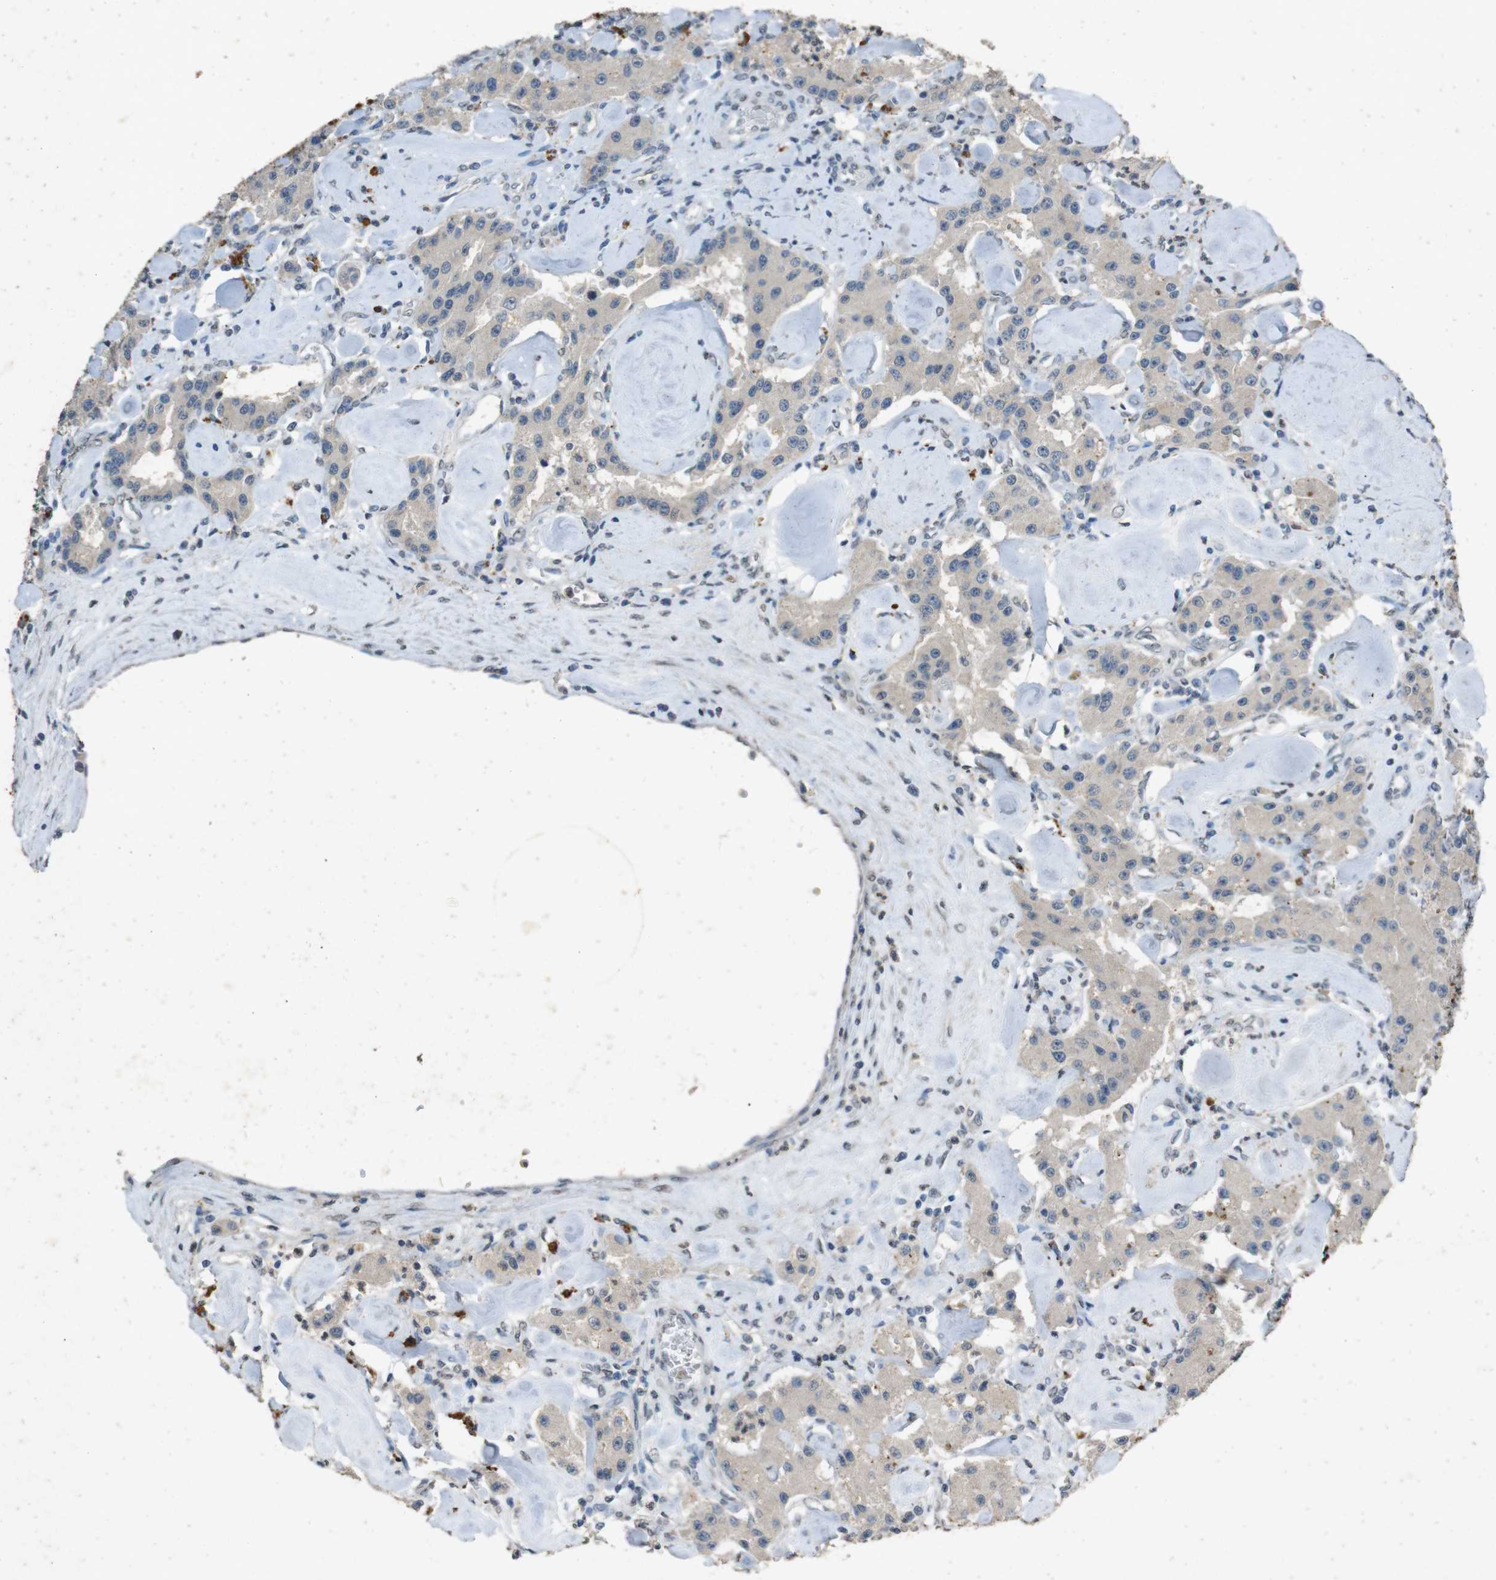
{"staining": {"intensity": "weak", "quantity": ">75%", "location": "cytoplasmic/membranous"}, "tissue": "carcinoid", "cell_type": "Tumor cells", "image_type": "cancer", "snomed": [{"axis": "morphology", "description": "Carcinoid, malignant, NOS"}, {"axis": "topography", "description": "Pancreas"}], "caption": "Carcinoid (malignant) was stained to show a protein in brown. There is low levels of weak cytoplasmic/membranous expression in approximately >75% of tumor cells.", "gene": "STBD1", "patient": {"sex": "male", "age": 41}}